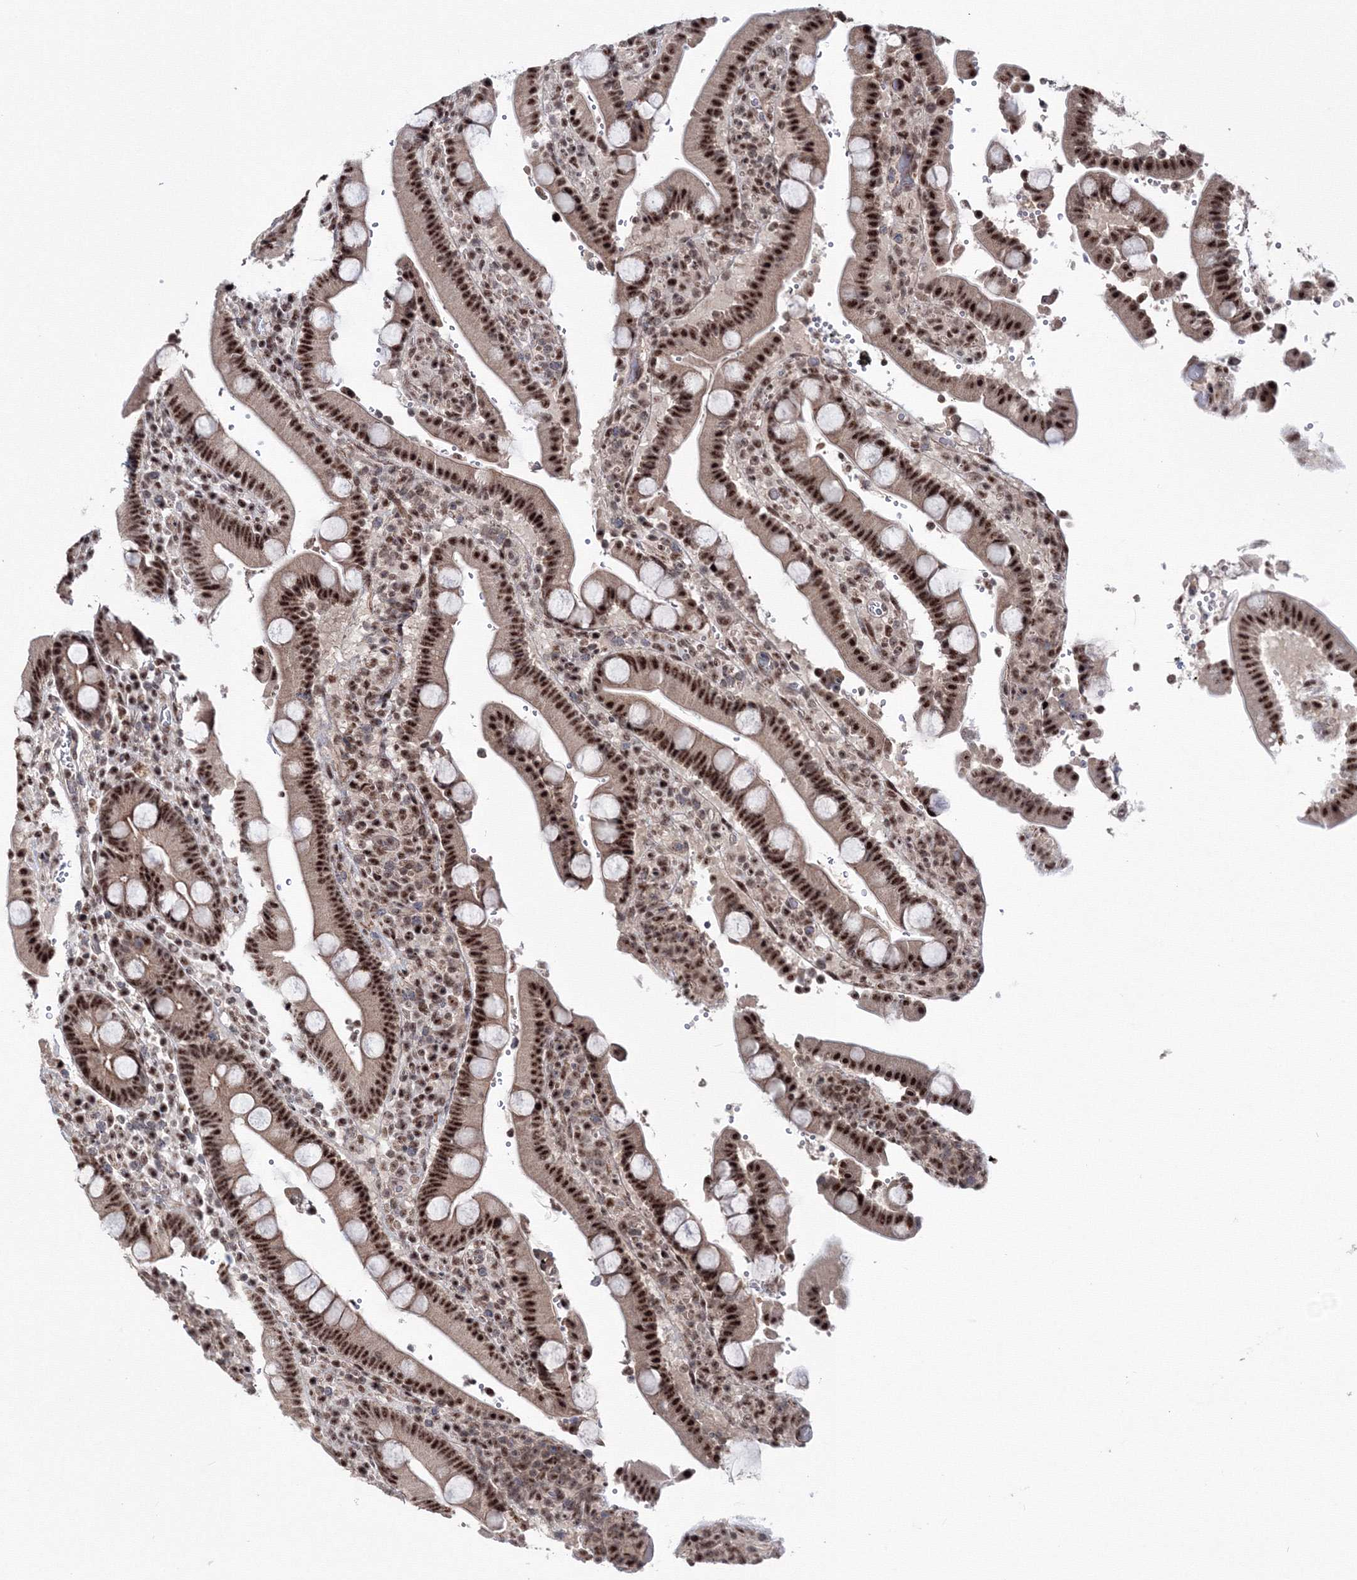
{"staining": {"intensity": "strong", "quantity": ">75%", "location": "nuclear"}, "tissue": "duodenum", "cell_type": "Glandular cells", "image_type": "normal", "snomed": [{"axis": "morphology", "description": "Normal tissue, NOS"}, {"axis": "topography", "description": "Small intestine, NOS"}], "caption": "Immunohistochemical staining of benign human duodenum shows high levels of strong nuclear expression in approximately >75% of glandular cells. Immunohistochemistry (ihc) stains the protein in brown and the nuclei are stained blue.", "gene": "TATDN2", "patient": {"sex": "female", "age": 71}}